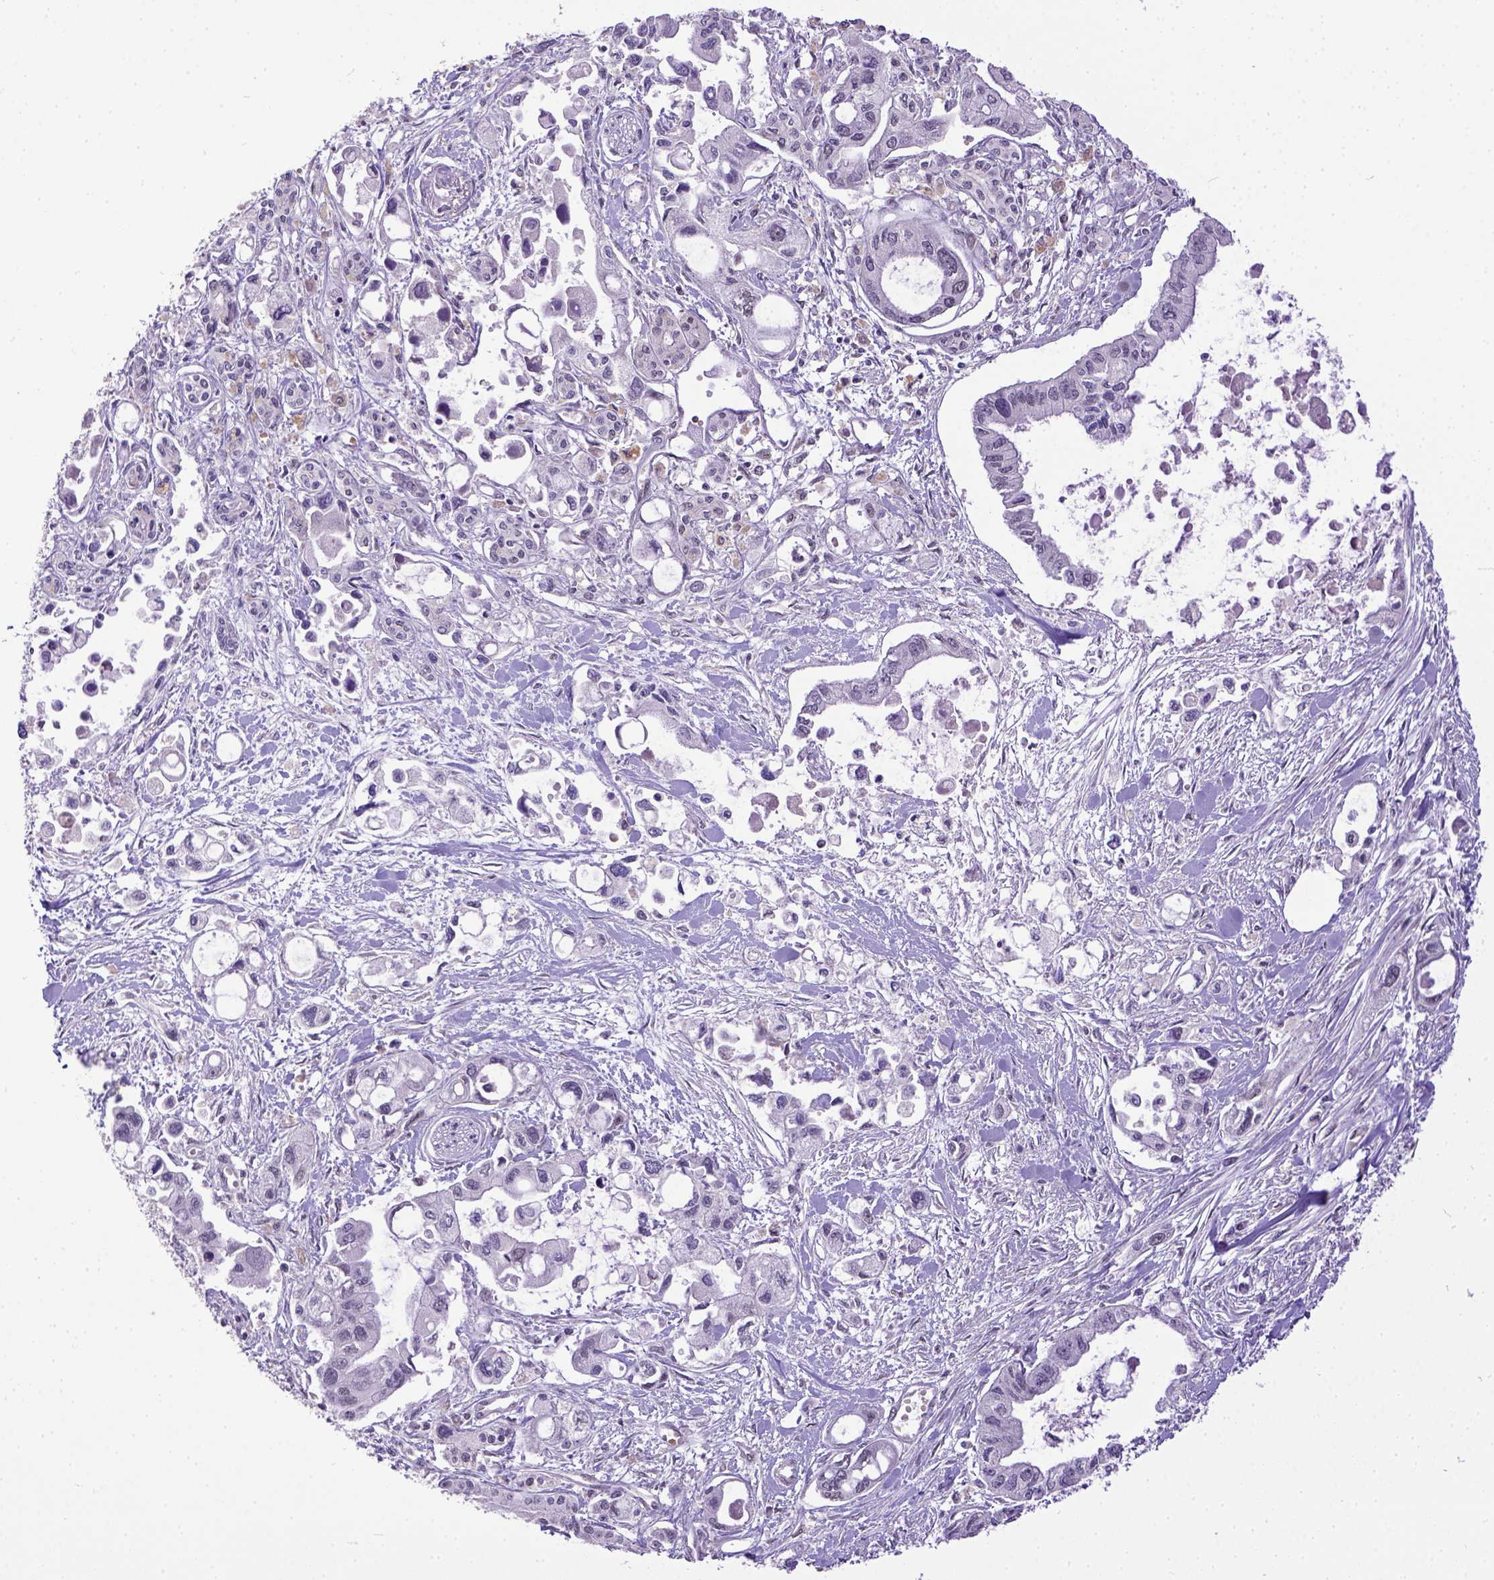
{"staining": {"intensity": "negative", "quantity": "none", "location": "none"}, "tissue": "pancreatic cancer", "cell_type": "Tumor cells", "image_type": "cancer", "snomed": [{"axis": "morphology", "description": "Adenocarcinoma, NOS"}, {"axis": "topography", "description": "Pancreas"}], "caption": "Protein analysis of adenocarcinoma (pancreatic) reveals no significant positivity in tumor cells.", "gene": "ERCC1", "patient": {"sex": "female", "age": 61}}